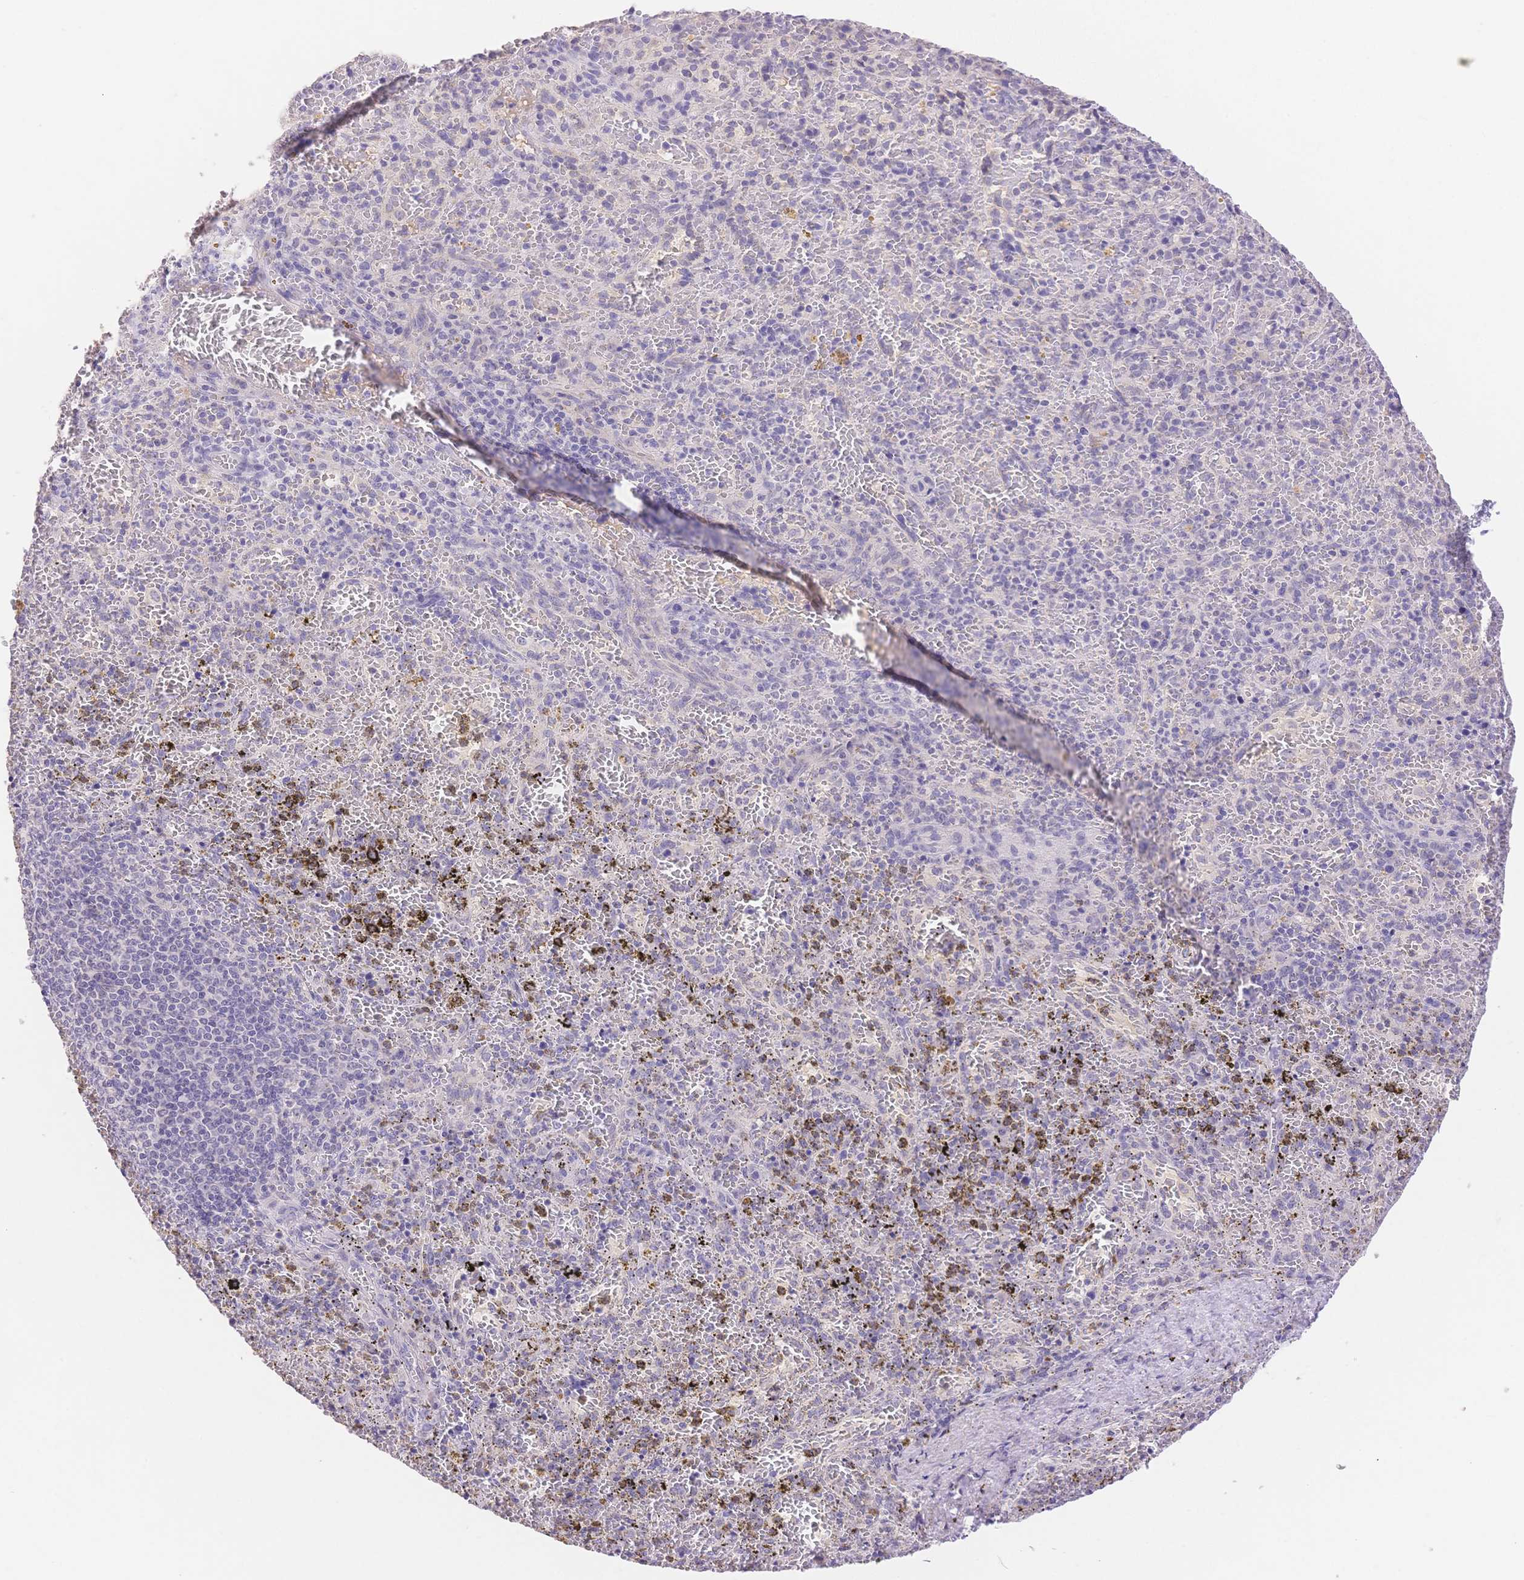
{"staining": {"intensity": "negative", "quantity": "none", "location": "none"}, "tissue": "spleen", "cell_type": "Cells in red pulp", "image_type": "normal", "snomed": [{"axis": "morphology", "description": "Normal tissue, NOS"}, {"axis": "topography", "description": "Spleen"}], "caption": "A high-resolution histopathology image shows immunohistochemistry (IHC) staining of normal spleen, which demonstrates no significant staining in cells in red pulp. (Stains: DAB immunohistochemistry (IHC) with hematoxylin counter stain, Microscopy: brightfield microscopy at high magnification).", "gene": "MYOM1", "patient": {"sex": "female", "age": 50}}